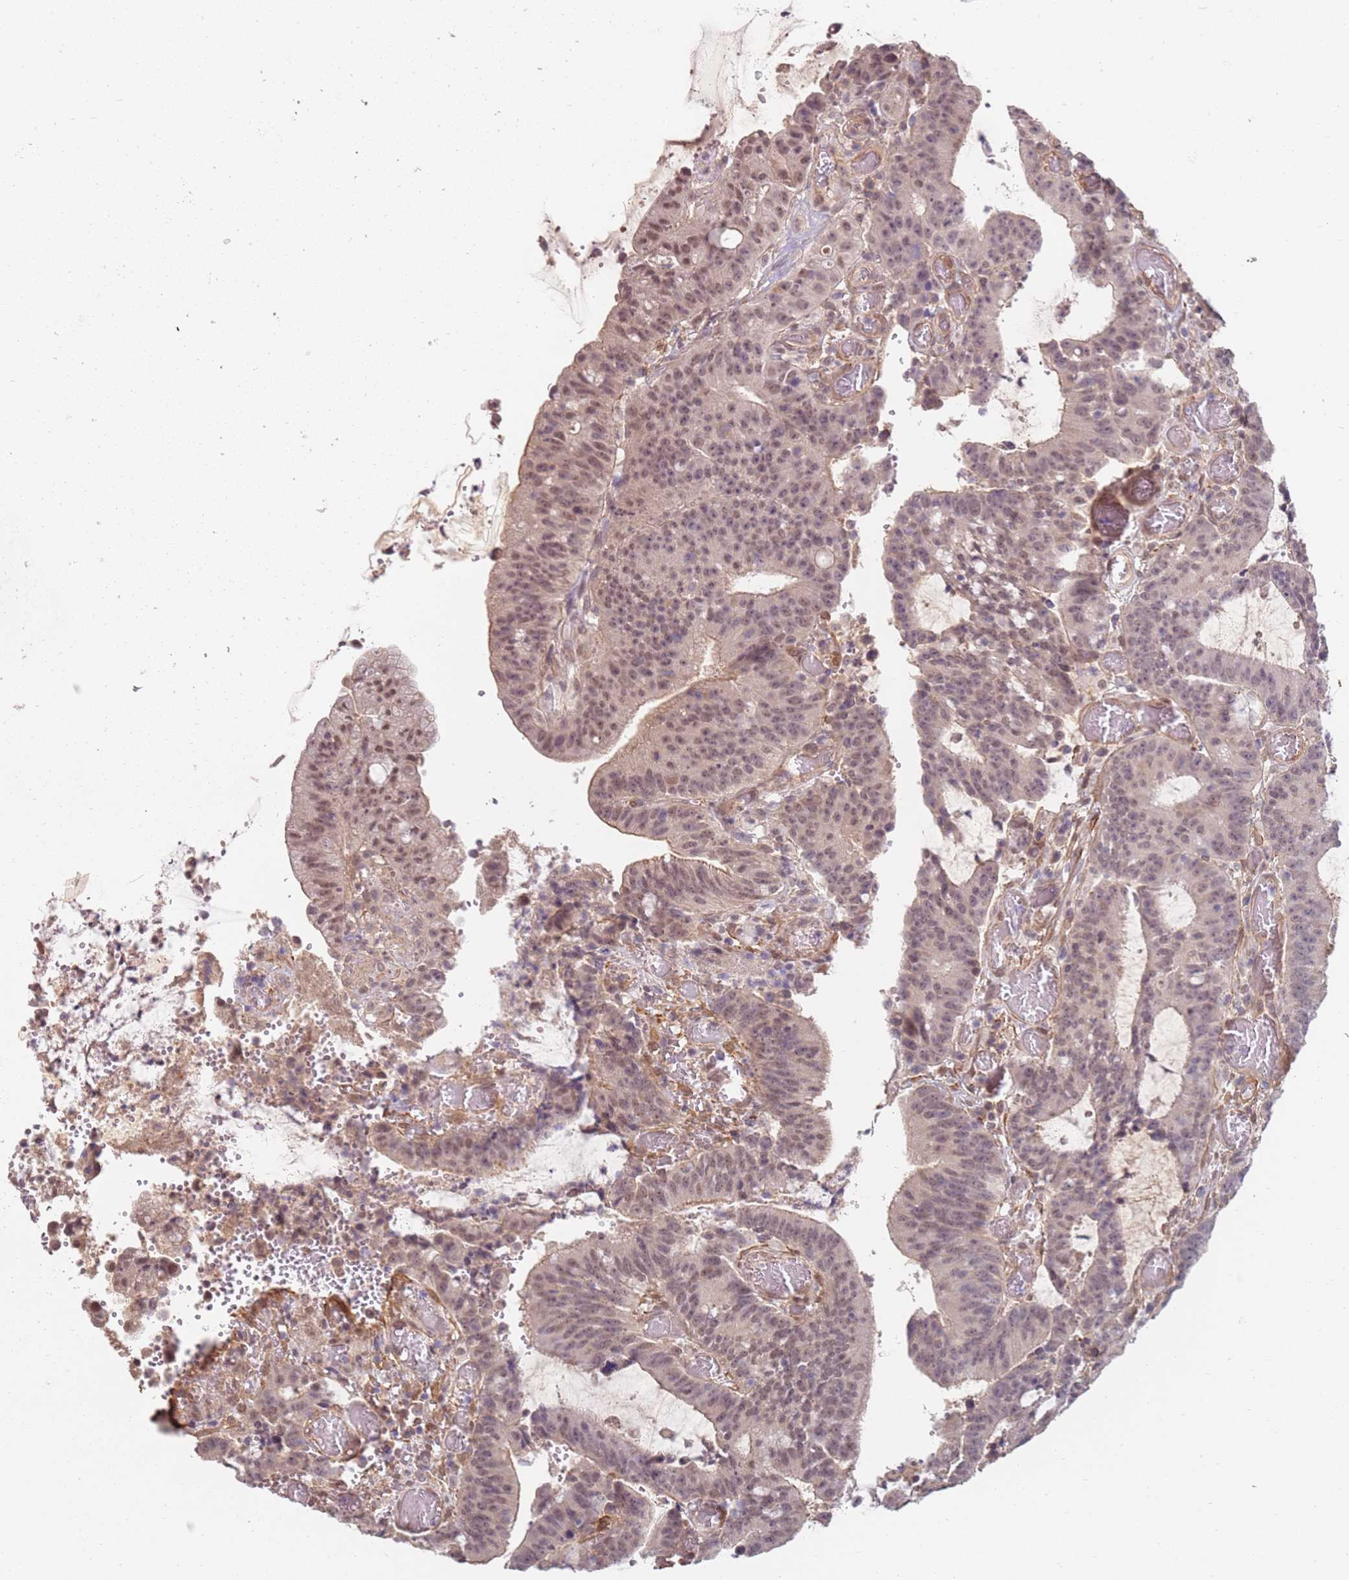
{"staining": {"intensity": "moderate", "quantity": ">75%", "location": "cytoplasmic/membranous"}, "tissue": "colorectal cancer", "cell_type": "Tumor cells", "image_type": "cancer", "snomed": [{"axis": "morphology", "description": "Adenocarcinoma, NOS"}, {"axis": "topography", "description": "Rectum"}], "caption": "Protein analysis of adenocarcinoma (colorectal) tissue reveals moderate cytoplasmic/membranous expression in approximately >75% of tumor cells. (DAB IHC with brightfield microscopy, high magnification).", "gene": "WDR93", "patient": {"sex": "female", "age": 77}}